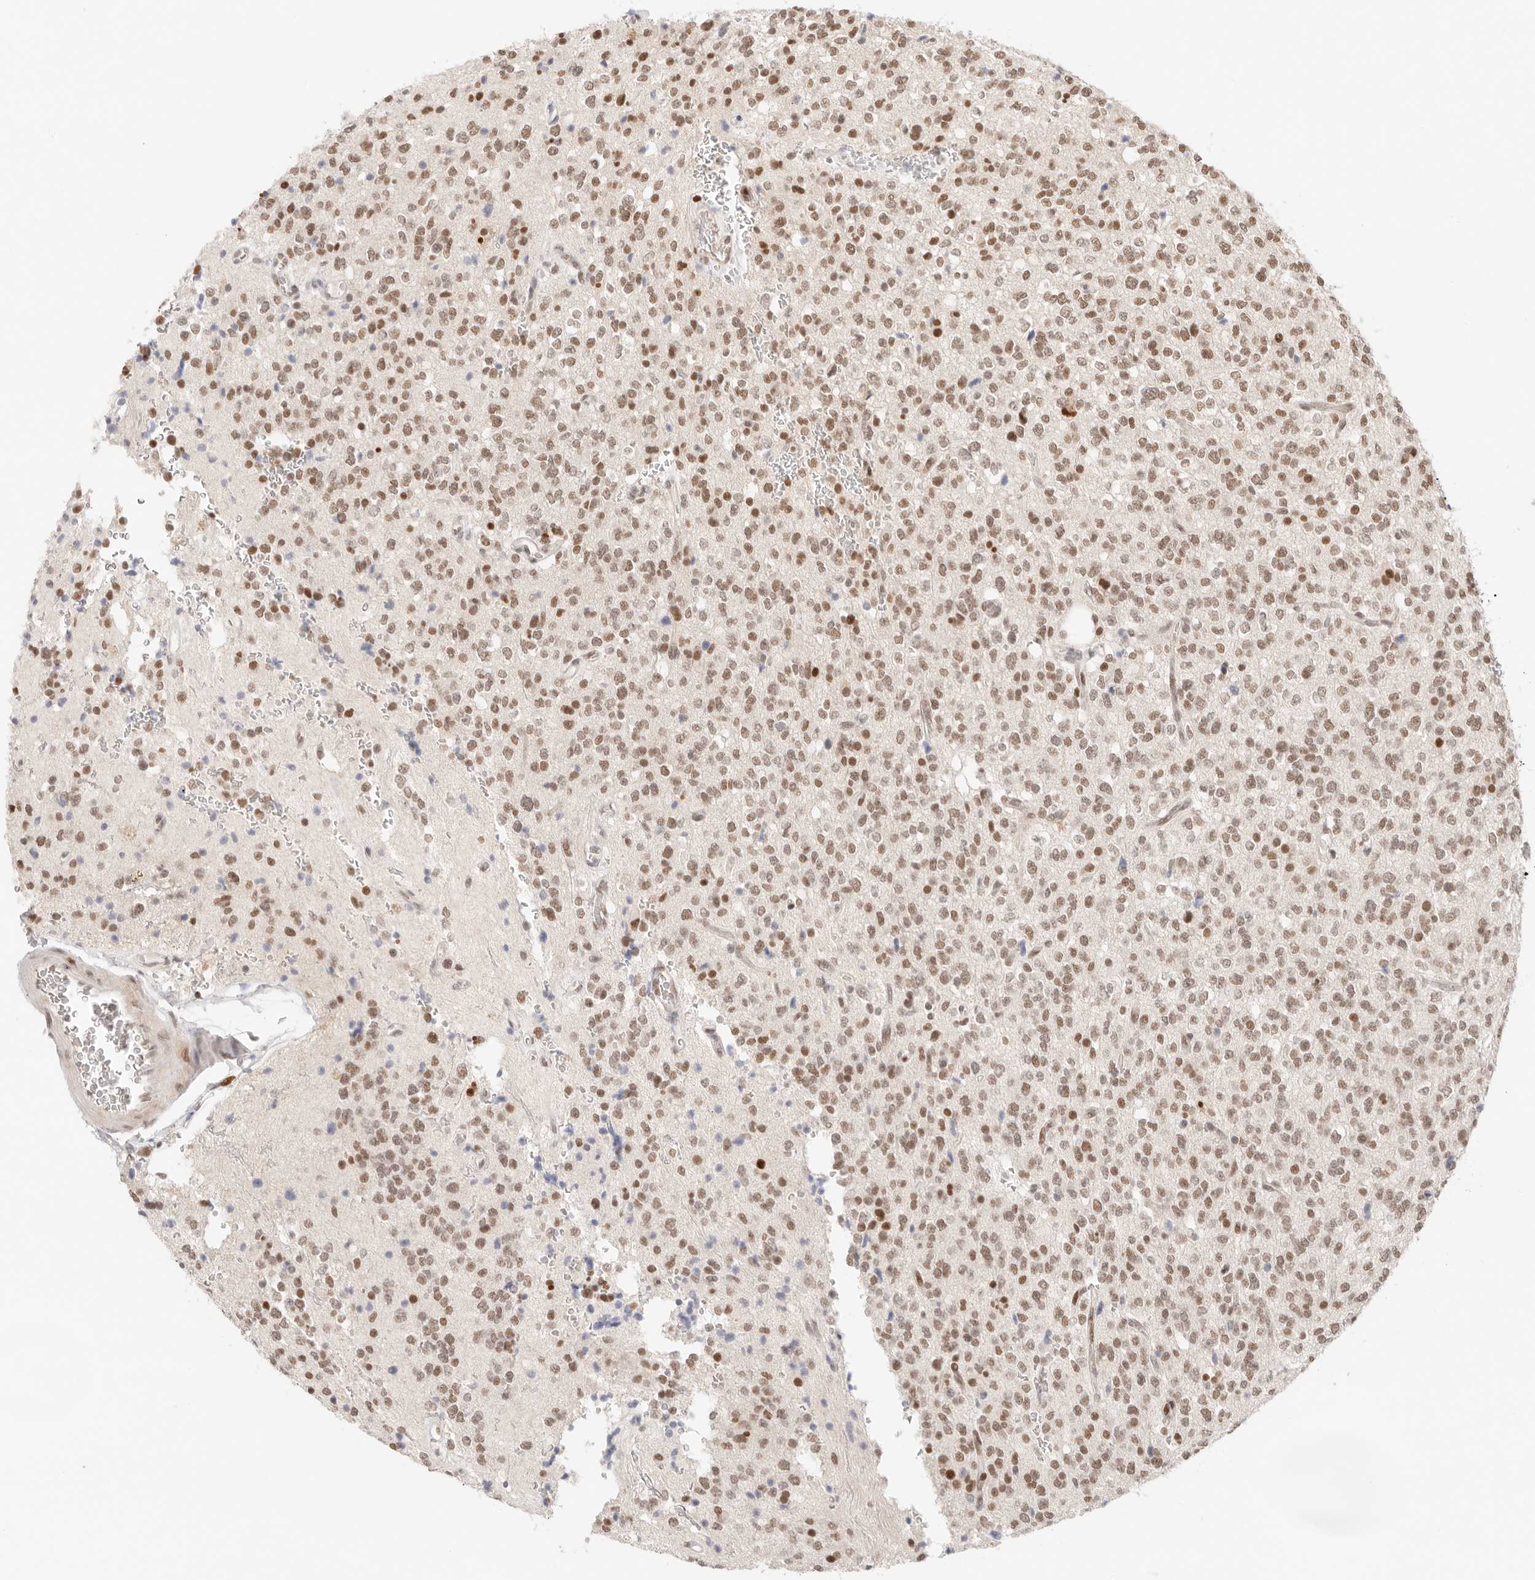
{"staining": {"intensity": "moderate", "quantity": ">75%", "location": "nuclear"}, "tissue": "glioma", "cell_type": "Tumor cells", "image_type": "cancer", "snomed": [{"axis": "morphology", "description": "Glioma, malignant, High grade"}, {"axis": "topography", "description": "Brain"}], "caption": "The immunohistochemical stain labels moderate nuclear positivity in tumor cells of glioma tissue.", "gene": "HOXC5", "patient": {"sex": "male", "age": 34}}